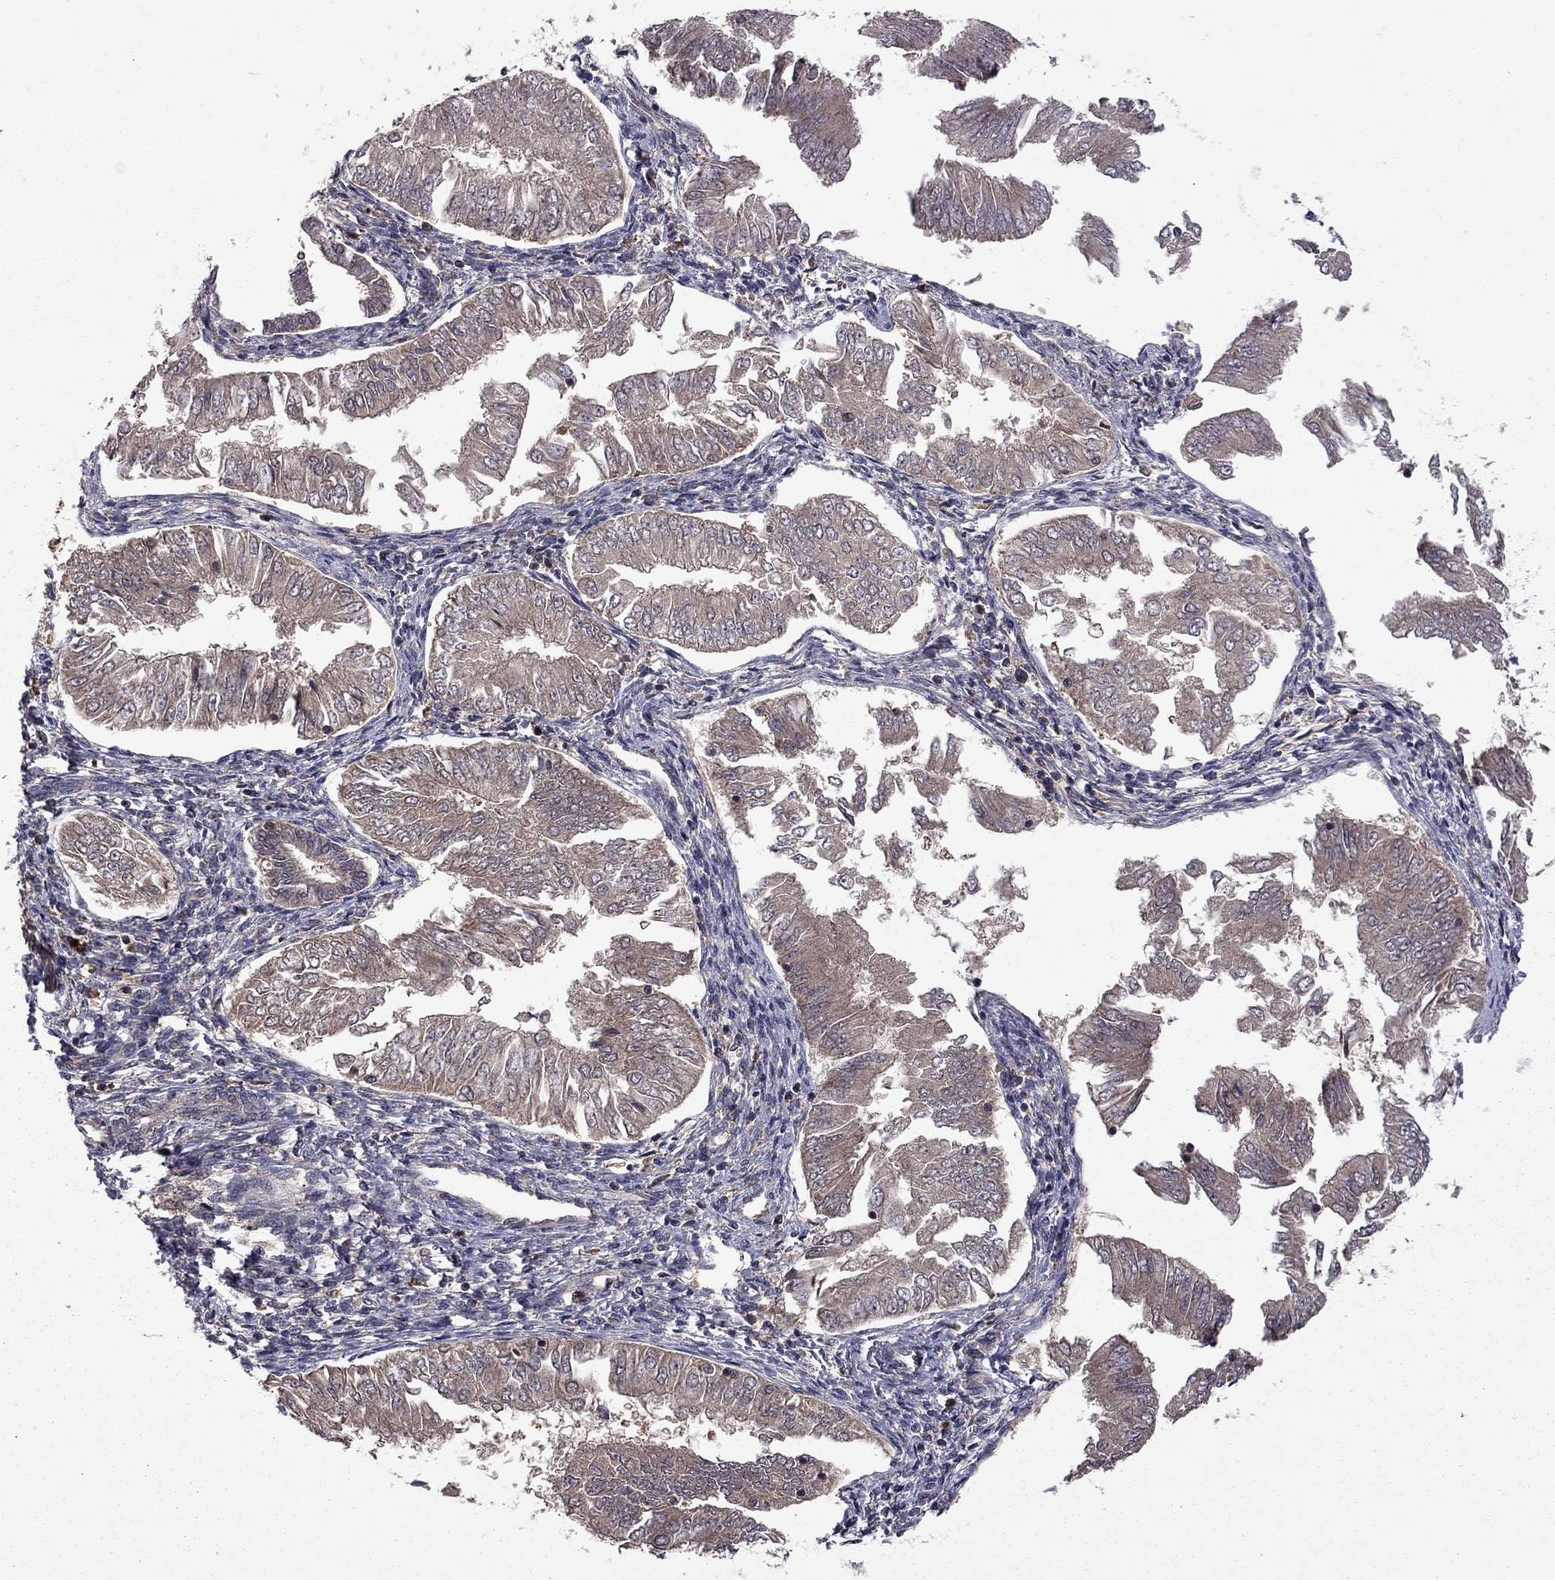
{"staining": {"intensity": "moderate", "quantity": ">75%", "location": "cytoplasmic/membranous"}, "tissue": "endometrial cancer", "cell_type": "Tumor cells", "image_type": "cancer", "snomed": [{"axis": "morphology", "description": "Adenocarcinoma, NOS"}, {"axis": "topography", "description": "Endometrium"}], "caption": "Tumor cells display moderate cytoplasmic/membranous positivity in about >75% of cells in endometrial adenocarcinoma. (DAB IHC, brown staining for protein, blue staining for nuclei).", "gene": "IPP", "patient": {"sex": "female", "age": 53}}